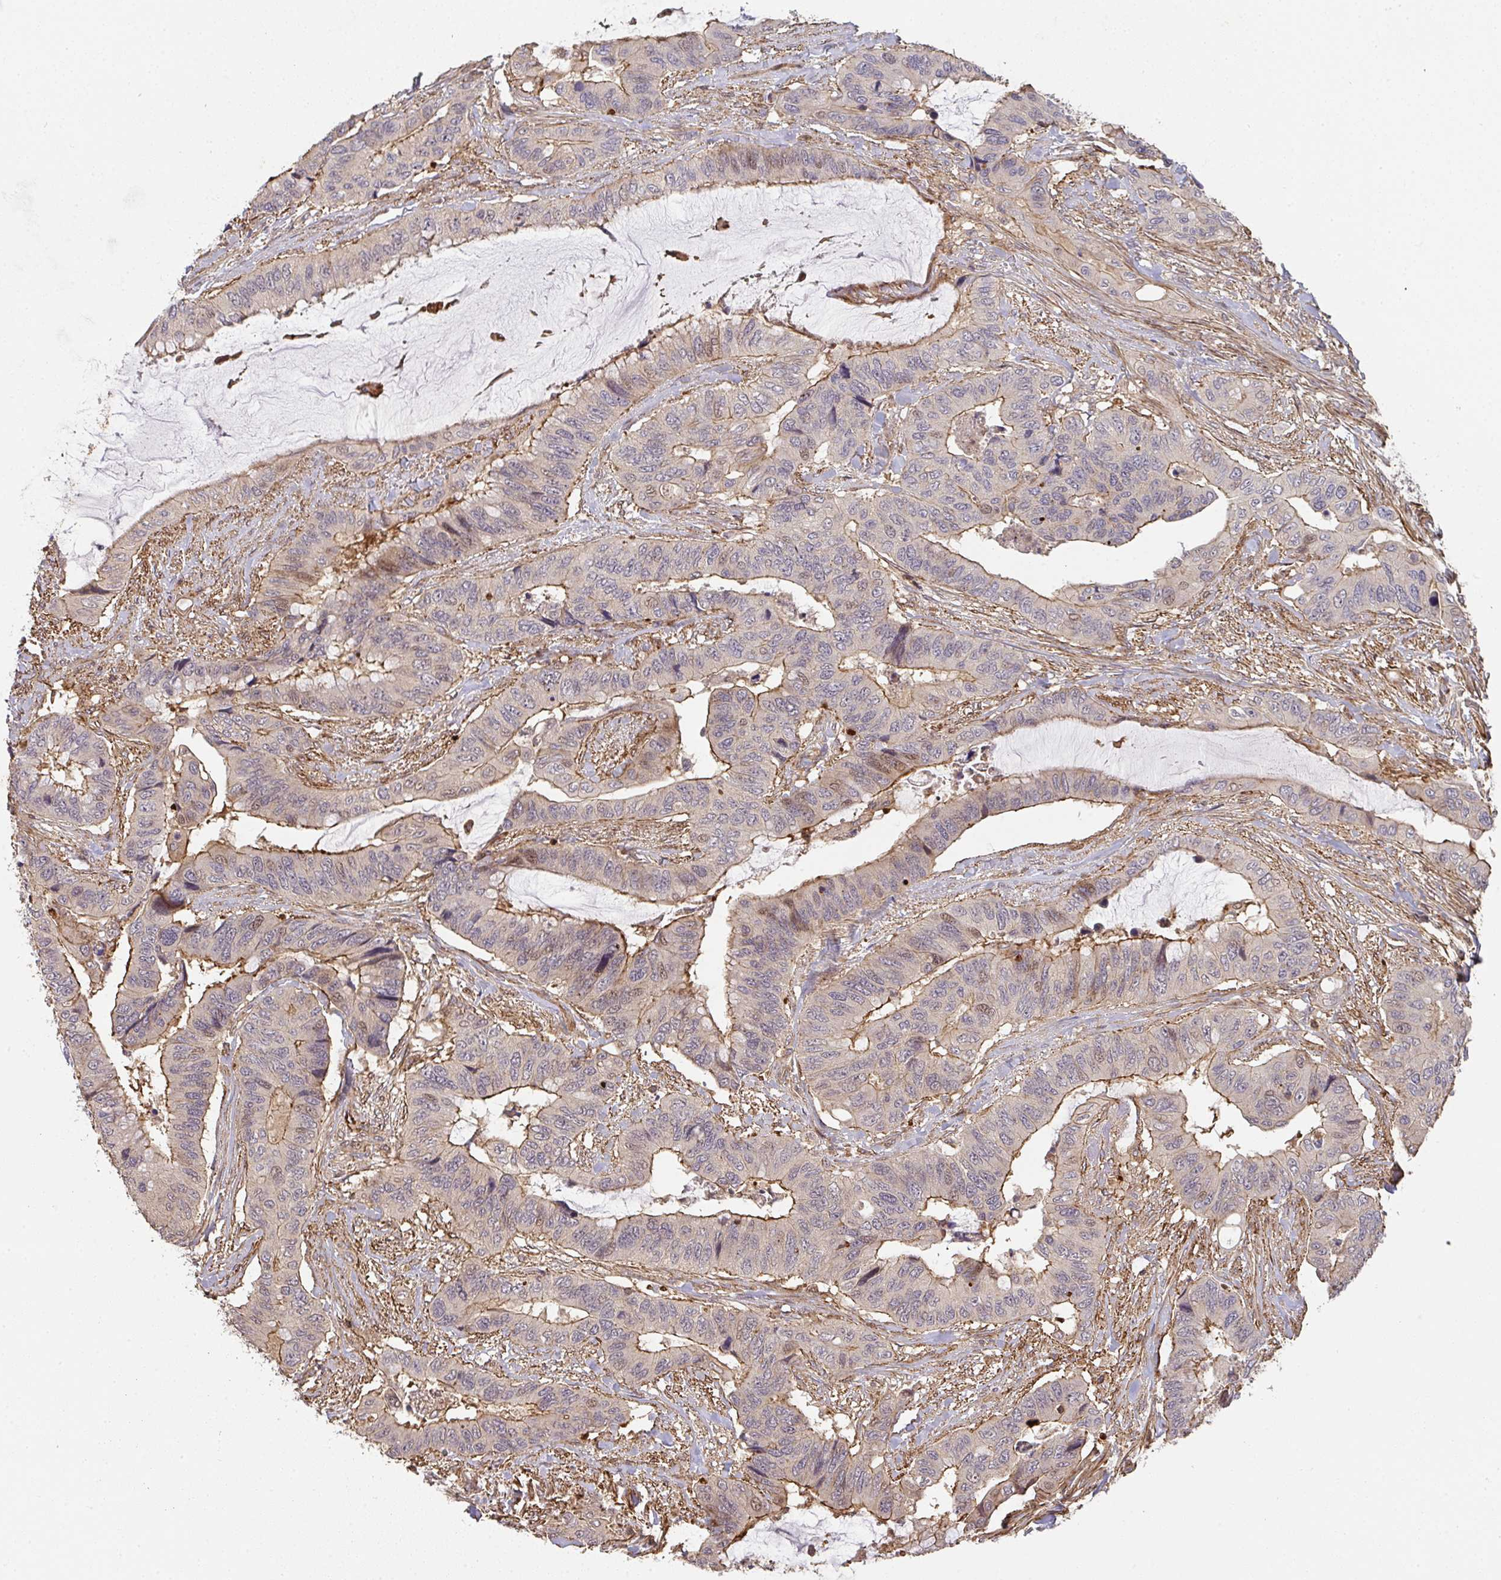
{"staining": {"intensity": "moderate", "quantity": ">75%", "location": "cytoplasmic/membranous"}, "tissue": "colorectal cancer", "cell_type": "Tumor cells", "image_type": "cancer", "snomed": [{"axis": "morphology", "description": "Adenocarcinoma, NOS"}, {"axis": "topography", "description": "Rectum"}], "caption": "Protein staining of colorectal cancer (adenocarcinoma) tissue demonstrates moderate cytoplasmic/membranous expression in approximately >75% of tumor cells. The protein is shown in brown color, while the nuclei are stained blue.", "gene": "TNMD", "patient": {"sex": "female", "age": 59}}